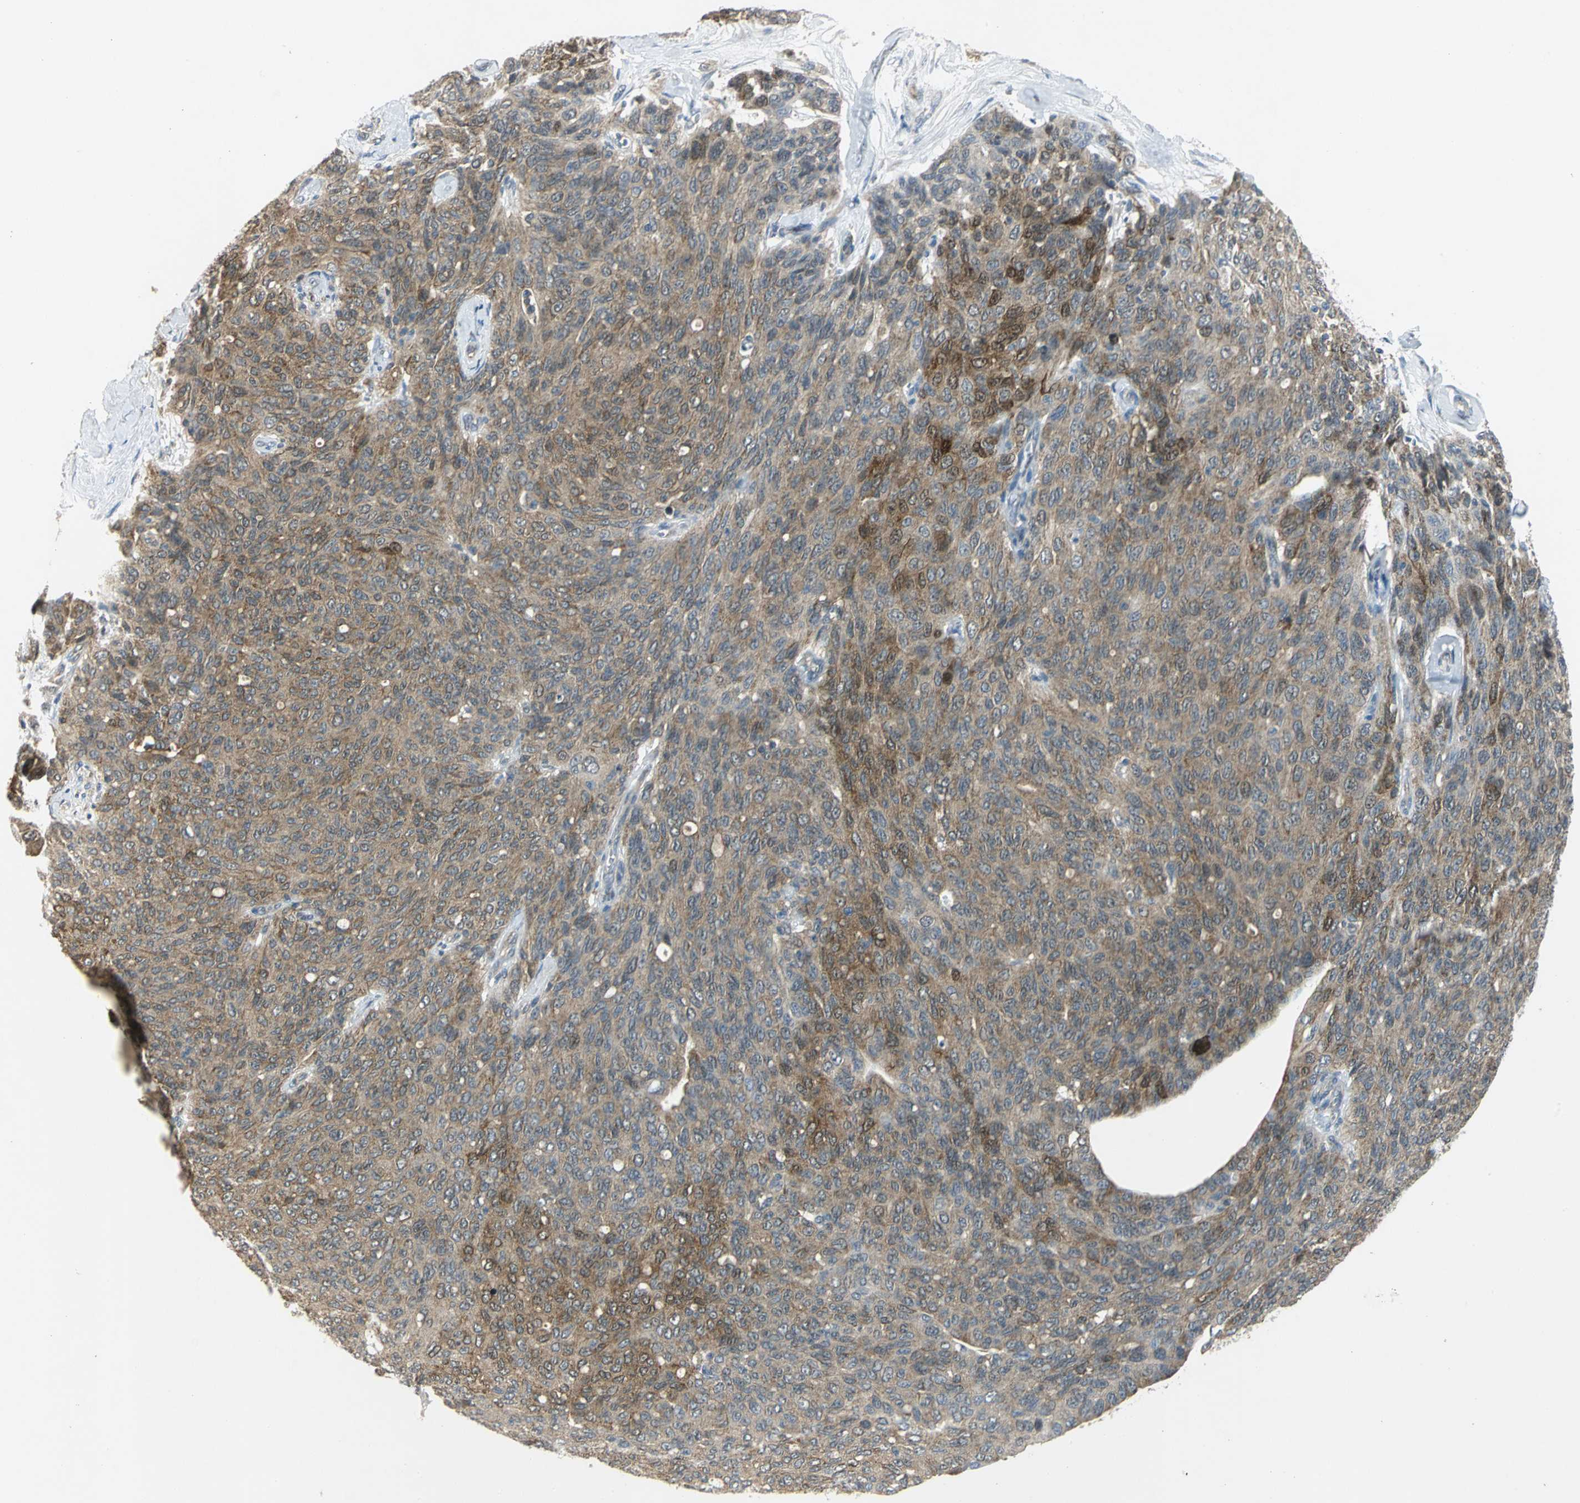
{"staining": {"intensity": "moderate", "quantity": ">75%", "location": "cytoplasmic/membranous,nuclear"}, "tissue": "ovarian cancer", "cell_type": "Tumor cells", "image_type": "cancer", "snomed": [{"axis": "morphology", "description": "Carcinoma, endometroid"}, {"axis": "topography", "description": "Ovary"}], "caption": "Protein expression analysis of human ovarian endometroid carcinoma reveals moderate cytoplasmic/membranous and nuclear staining in about >75% of tumor cells.", "gene": "PPIA", "patient": {"sex": "female", "age": 60}}